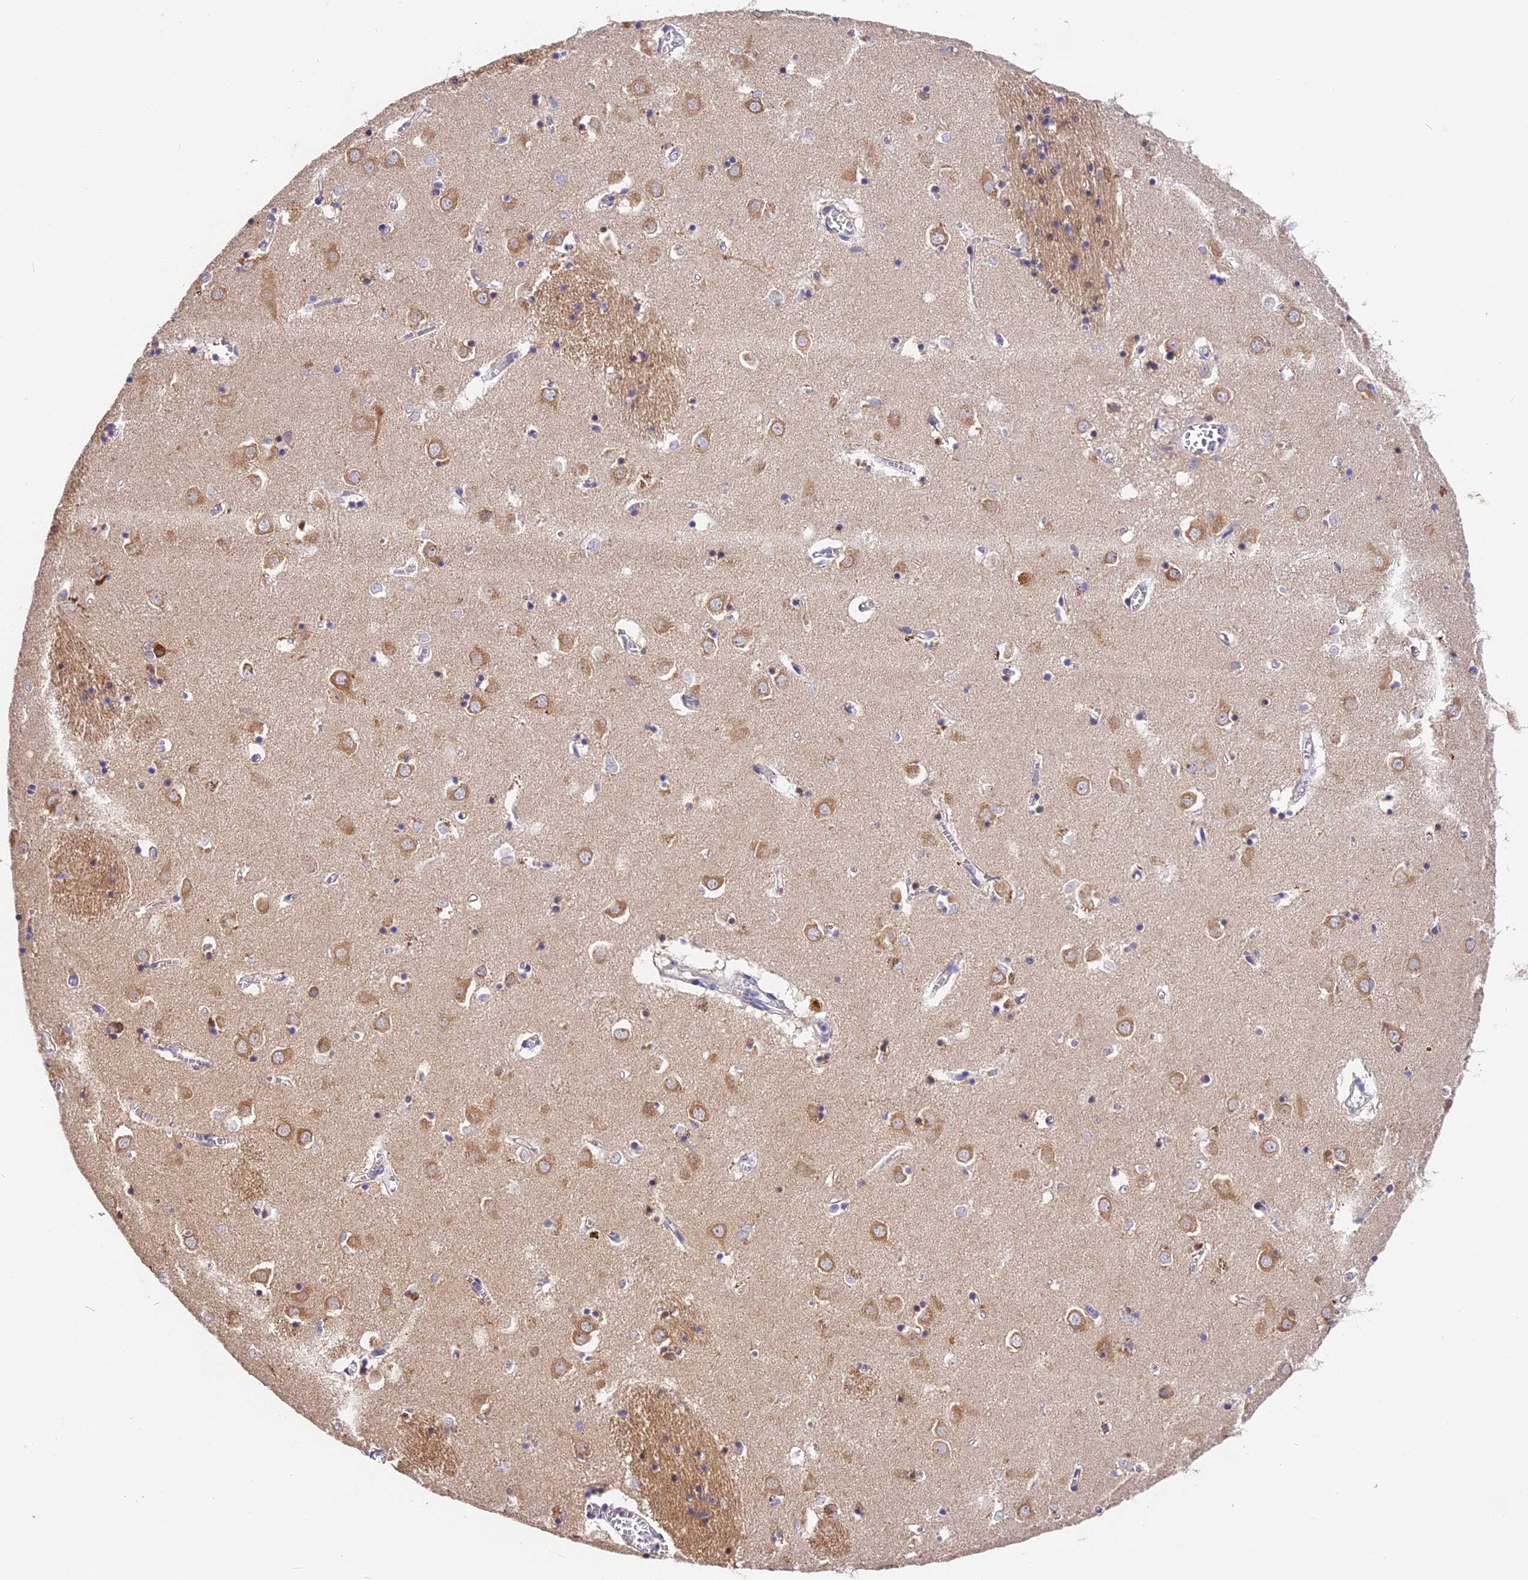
{"staining": {"intensity": "weak", "quantity": "<25%", "location": "cytoplasmic/membranous"}, "tissue": "caudate", "cell_type": "Glial cells", "image_type": "normal", "snomed": [{"axis": "morphology", "description": "Normal tissue, NOS"}, {"axis": "topography", "description": "Lateral ventricle wall"}], "caption": "High power microscopy photomicrograph of an immunohistochemistry photomicrograph of benign caudate, revealing no significant staining in glial cells.", "gene": "BSCL2", "patient": {"sex": "male", "age": 70}}